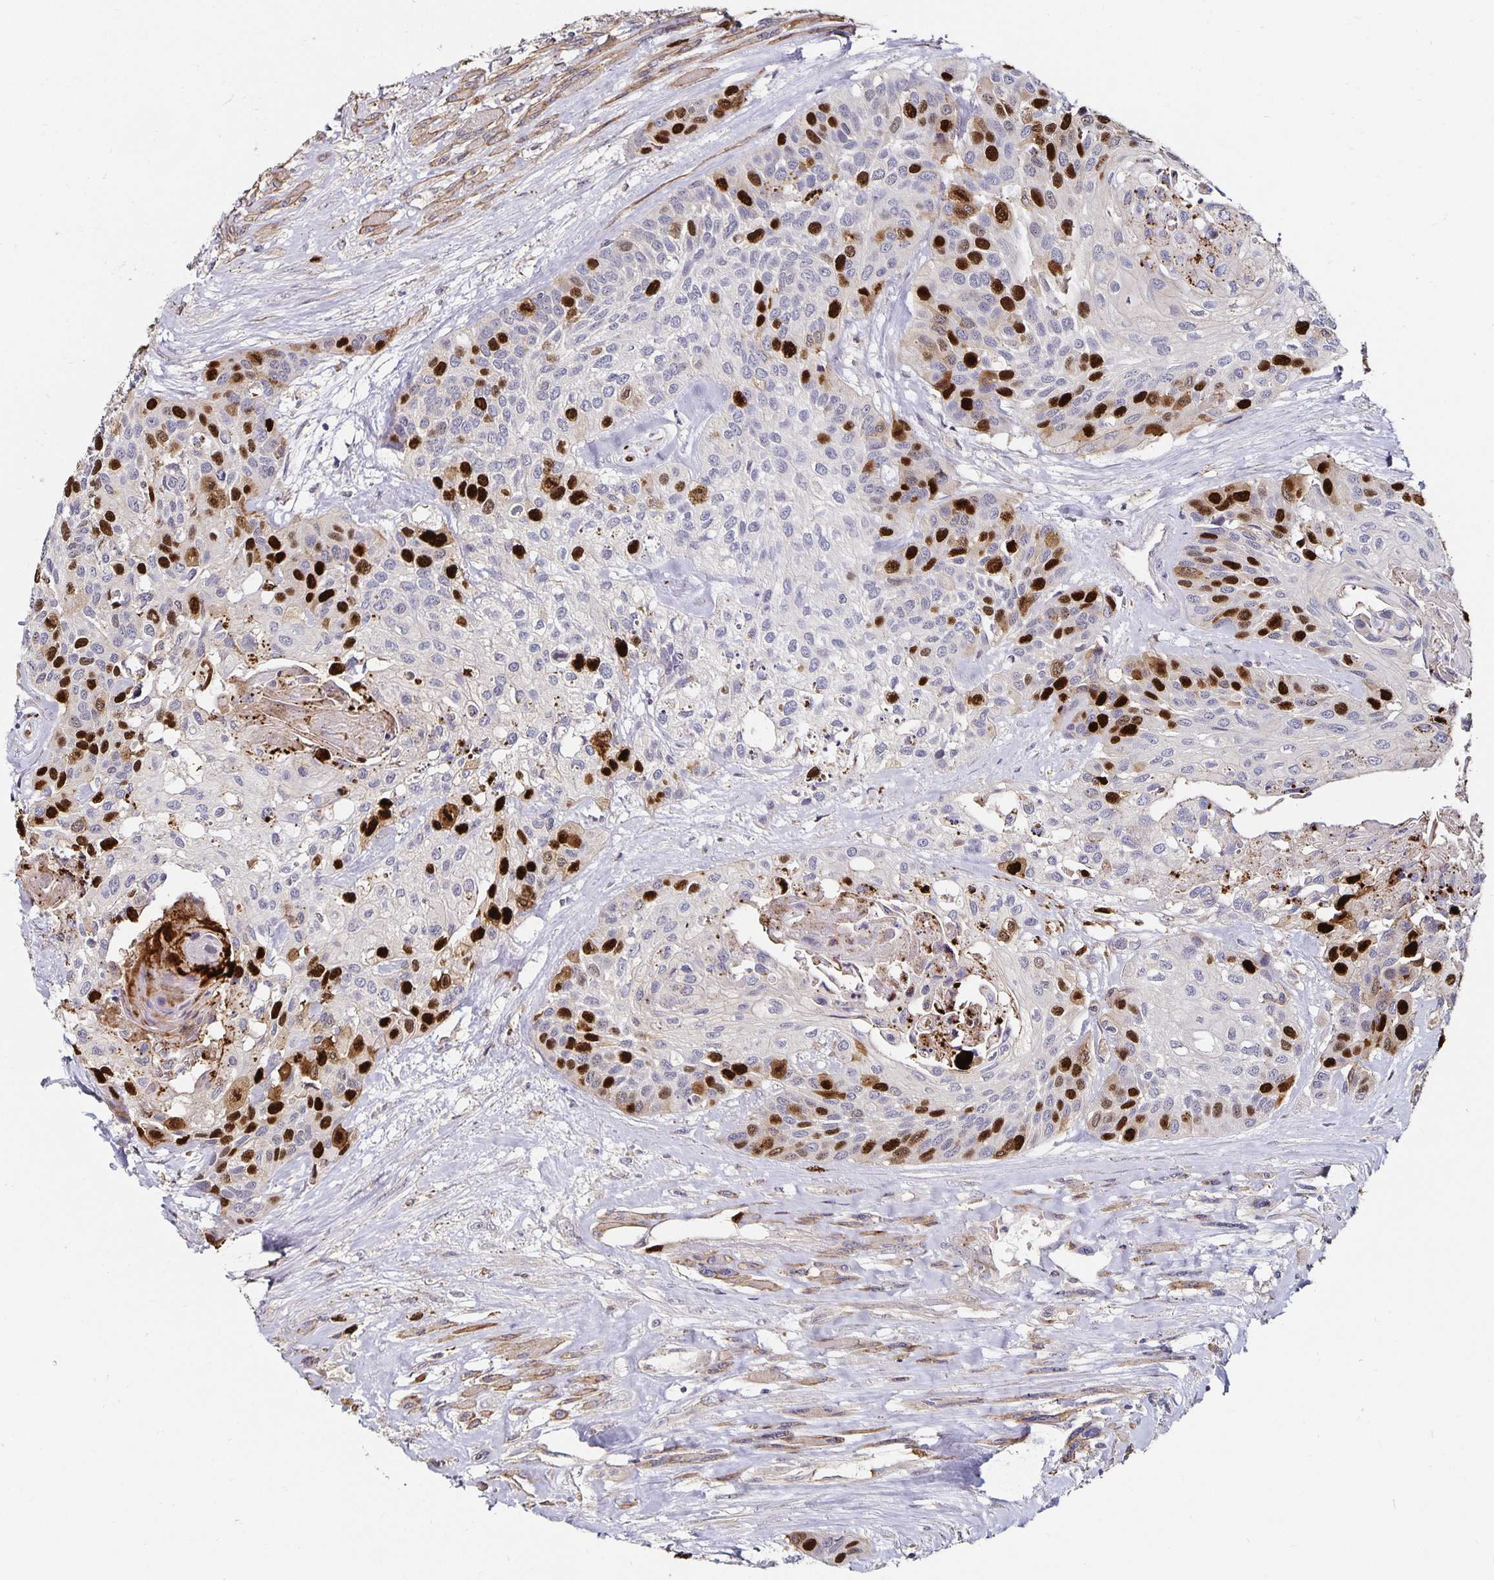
{"staining": {"intensity": "strong", "quantity": "25%-75%", "location": "nuclear"}, "tissue": "head and neck cancer", "cell_type": "Tumor cells", "image_type": "cancer", "snomed": [{"axis": "morphology", "description": "Squamous cell carcinoma, NOS"}, {"axis": "topography", "description": "Head-Neck"}], "caption": "Tumor cells demonstrate strong nuclear expression in about 25%-75% of cells in squamous cell carcinoma (head and neck). The staining was performed using DAB to visualize the protein expression in brown, while the nuclei were stained in blue with hematoxylin (Magnification: 20x).", "gene": "ANLN", "patient": {"sex": "female", "age": 50}}